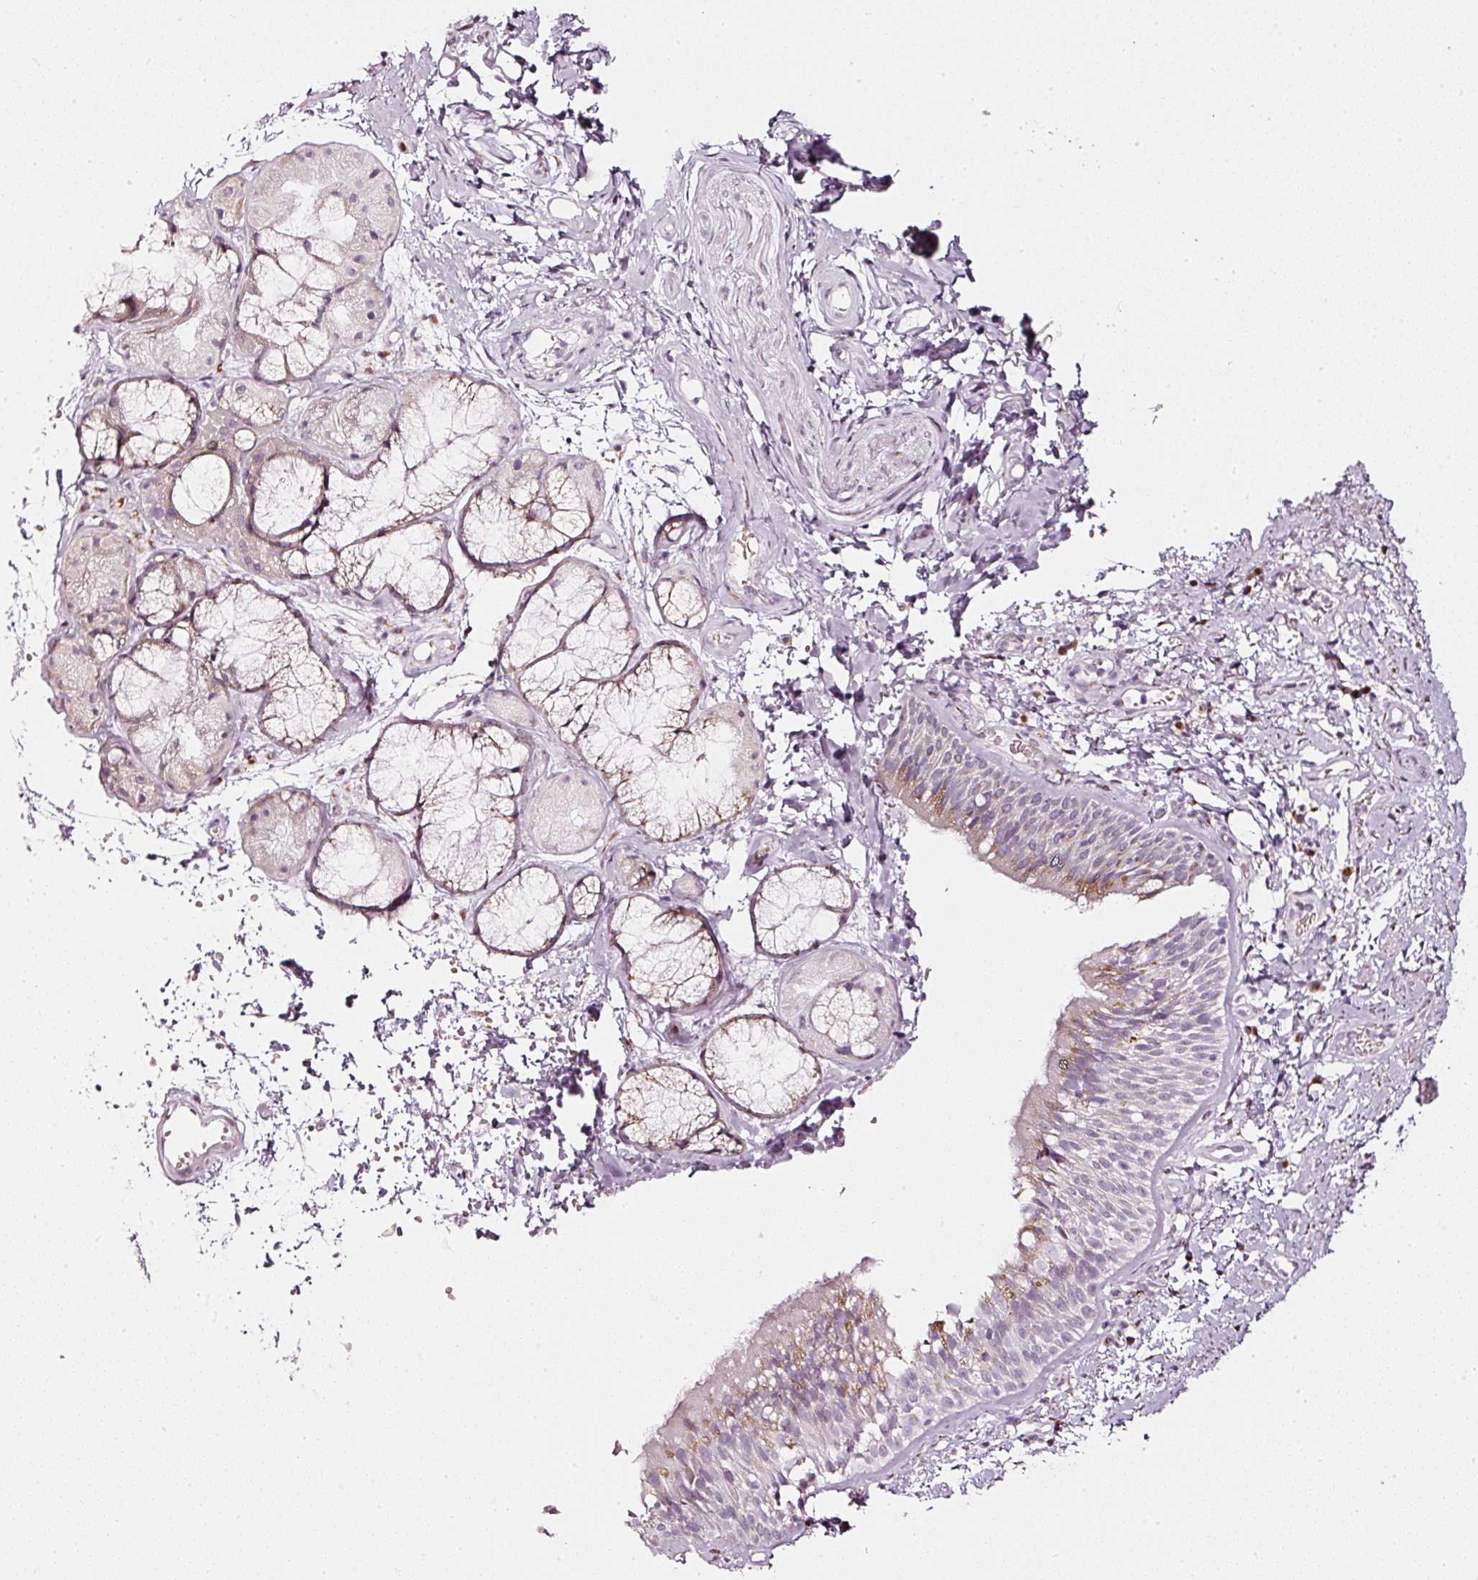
{"staining": {"intensity": "weak", "quantity": "<25%", "location": "cytoplasmic/membranous"}, "tissue": "nasopharynx", "cell_type": "Respiratory epithelial cells", "image_type": "normal", "snomed": [{"axis": "morphology", "description": "Normal tissue, NOS"}, {"axis": "topography", "description": "Cartilage tissue"}, {"axis": "topography", "description": "Nasopharynx"}, {"axis": "topography", "description": "Thyroid gland"}], "caption": "IHC photomicrograph of normal nasopharynx: nasopharynx stained with DAB displays no significant protein positivity in respiratory epithelial cells.", "gene": "SDF4", "patient": {"sex": "male", "age": 63}}